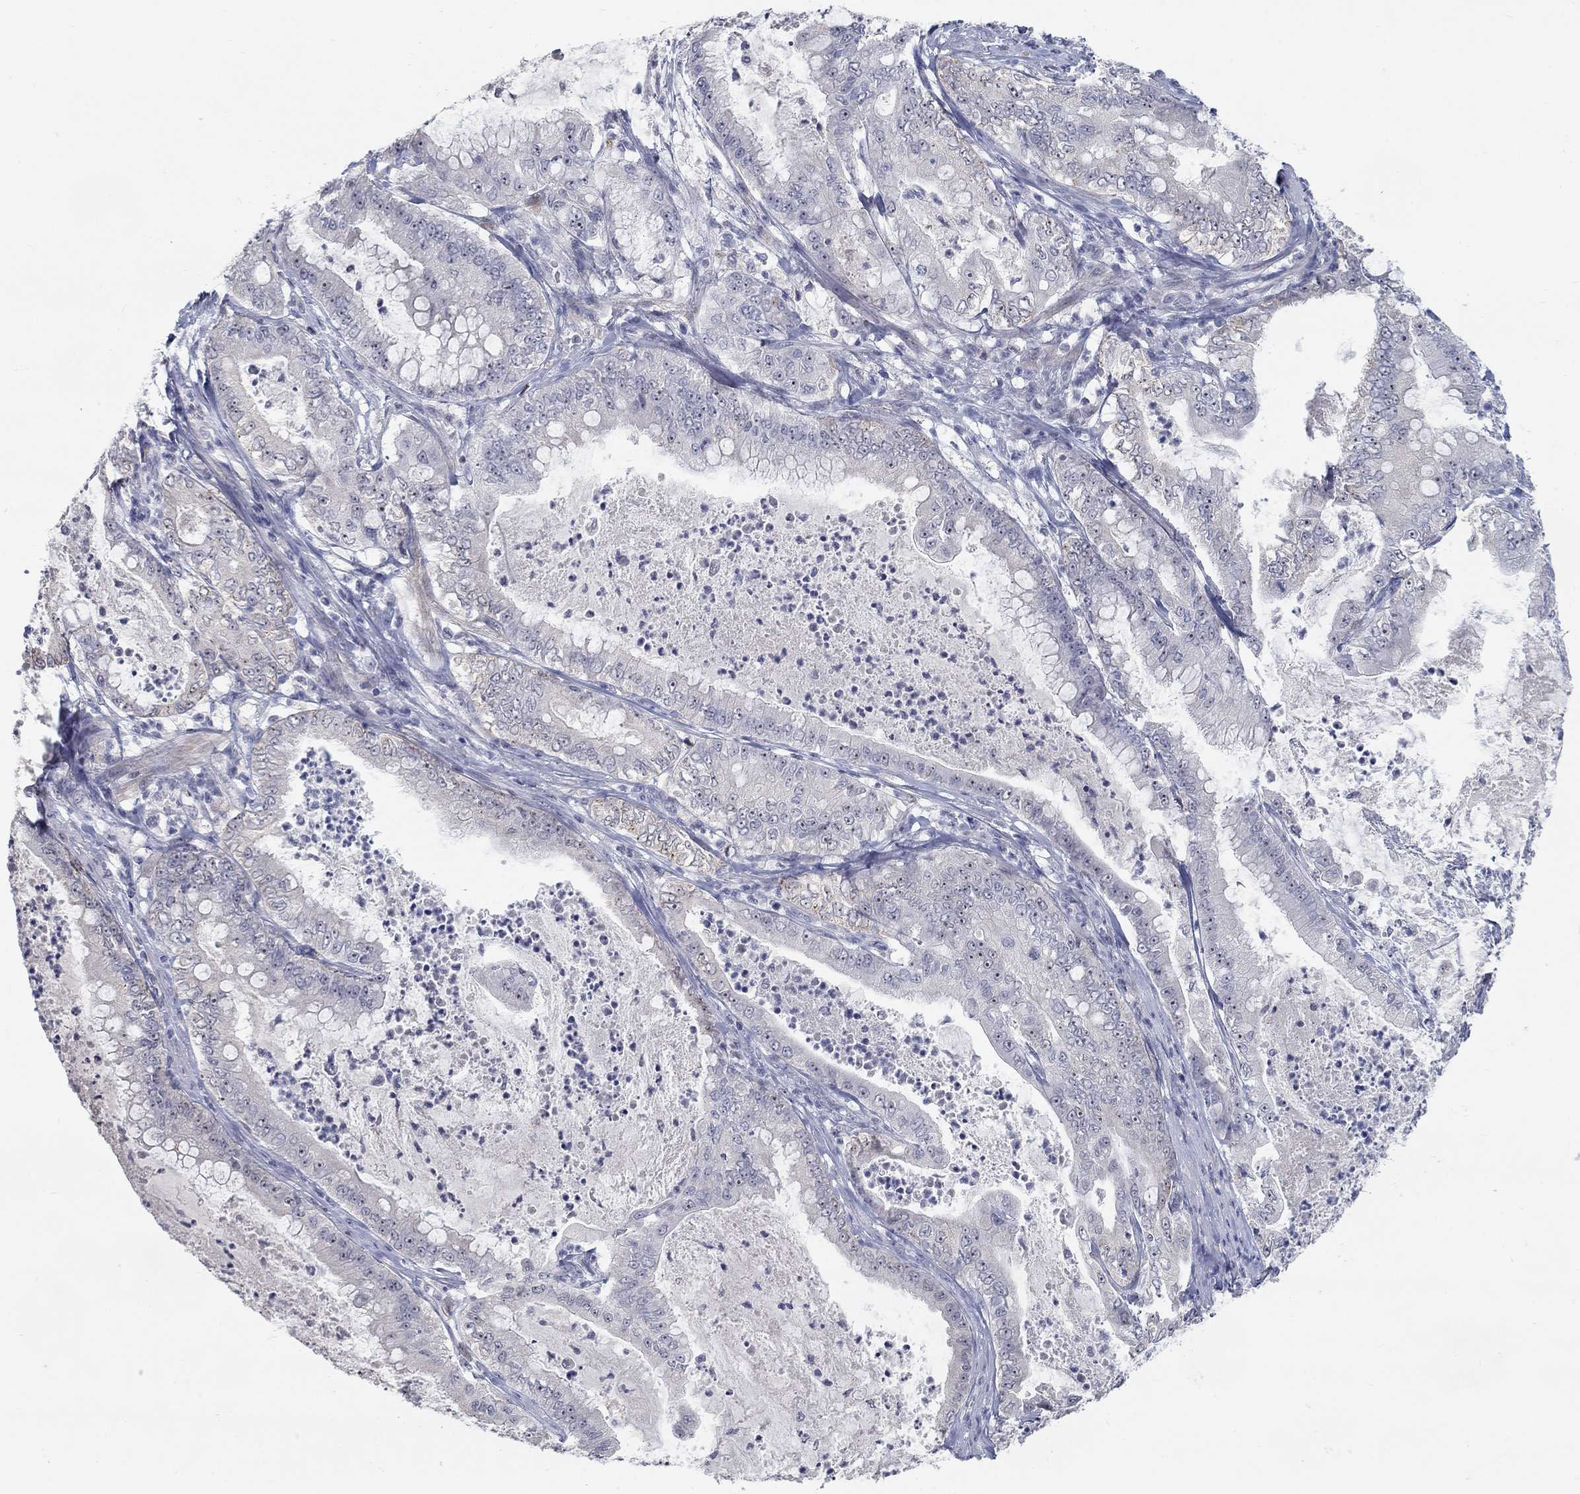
{"staining": {"intensity": "strong", "quantity": "<25%", "location": "nuclear"}, "tissue": "pancreatic cancer", "cell_type": "Tumor cells", "image_type": "cancer", "snomed": [{"axis": "morphology", "description": "Adenocarcinoma, NOS"}, {"axis": "topography", "description": "Pancreas"}], "caption": "Strong nuclear staining is appreciated in about <25% of tumor cells in adenocarcinoma (pancreatic).", "gene": "MTSS2", "patient": {"sex": "male", "age": 71}}